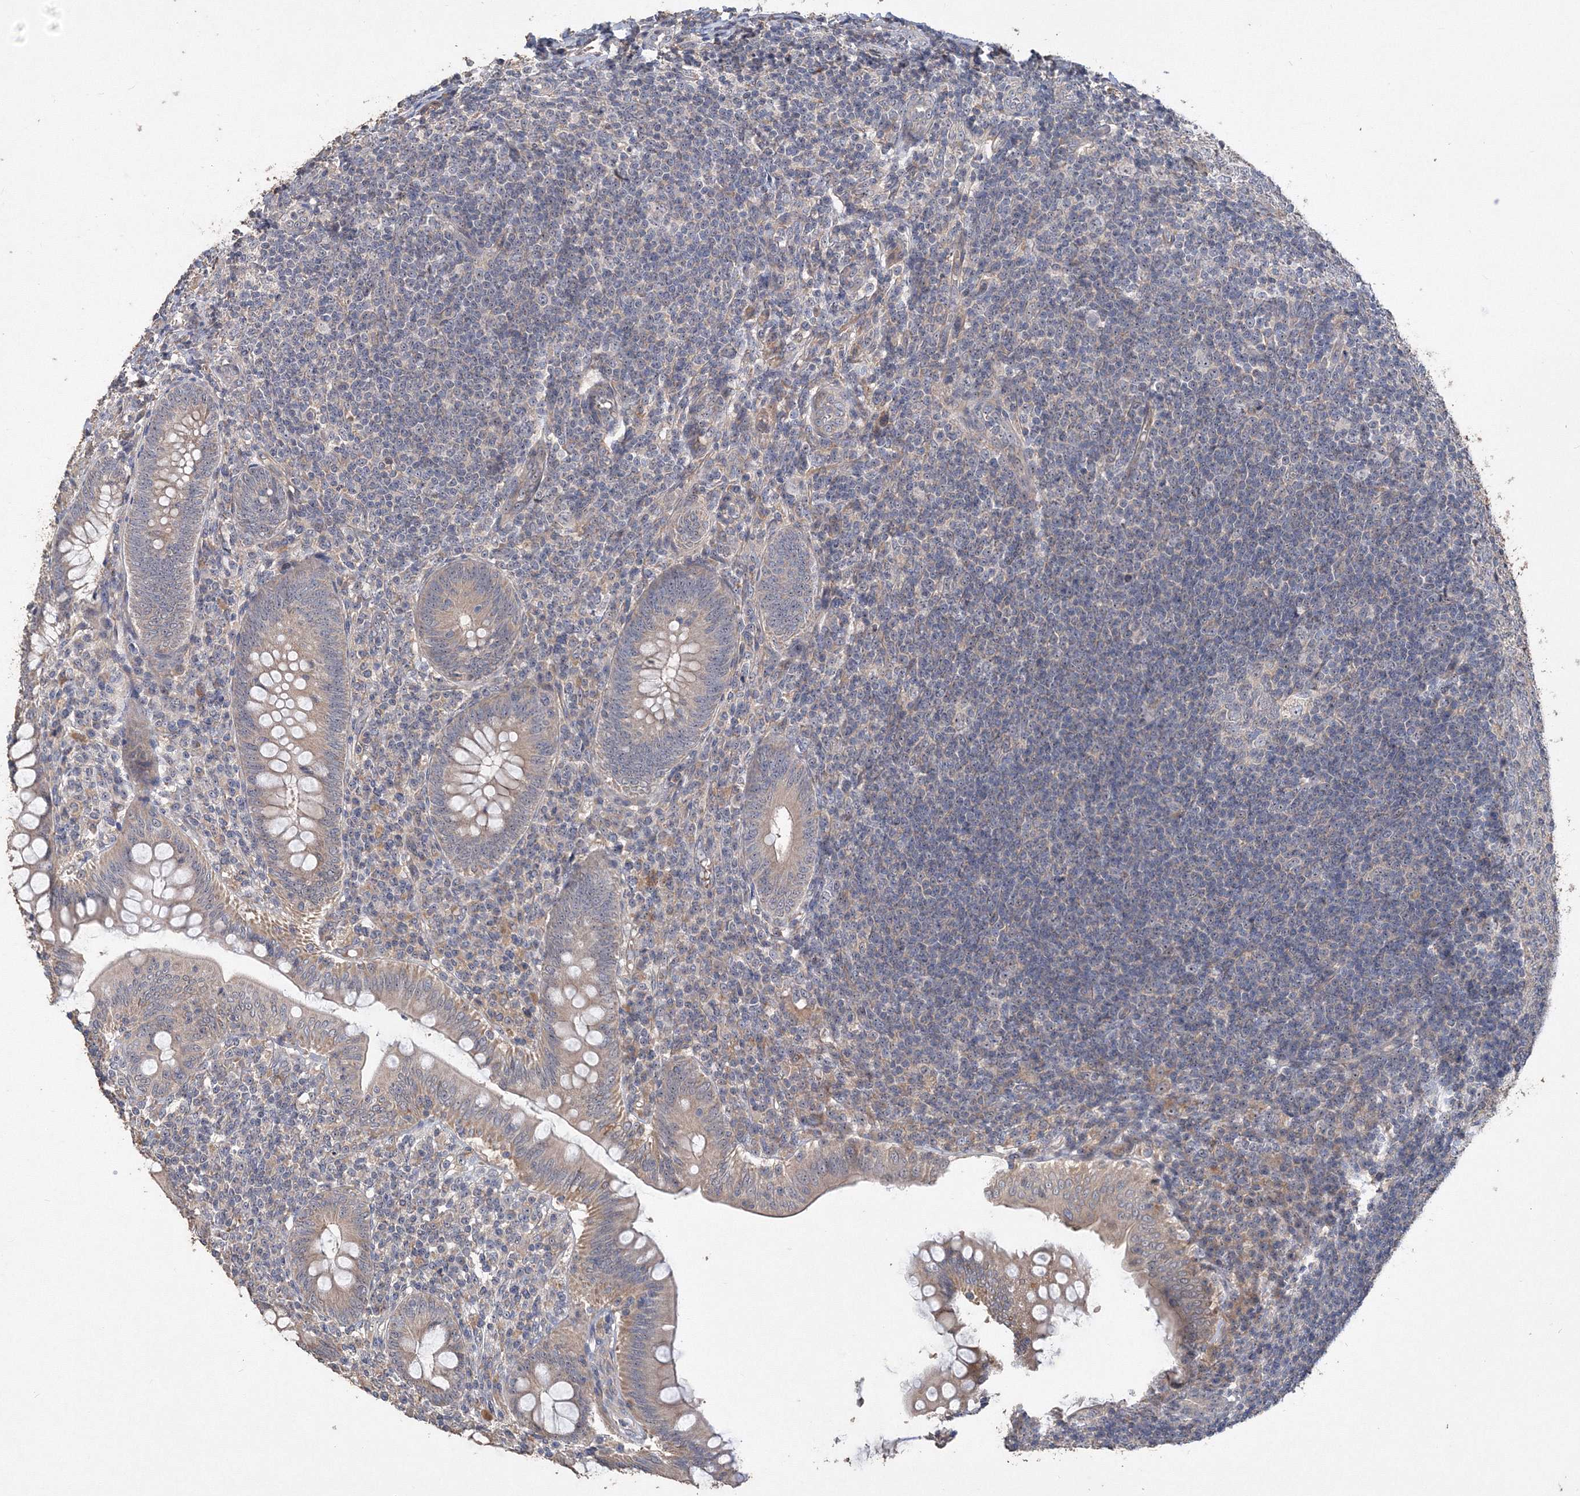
{"staining": {"intensity": "weak", "quantity": ">75%", "location": "cytoplasmic/membranous"}, "tissue": "appendix", "cell_type": "Glandular cells", "image_type": "normal", "snomed": [{"axis": "morphology", "description": "Normal tissue, NOS"}, {"axis": "topography", "description": "Appendix"}], "caption": "This is an image of immunohistochemistry staining of benign appendix, which shows weak expression in the cytoplasmic/membranous of glandular cells.", "gene": "GRINA", "patient": {"sex": "male", "age": 14}}